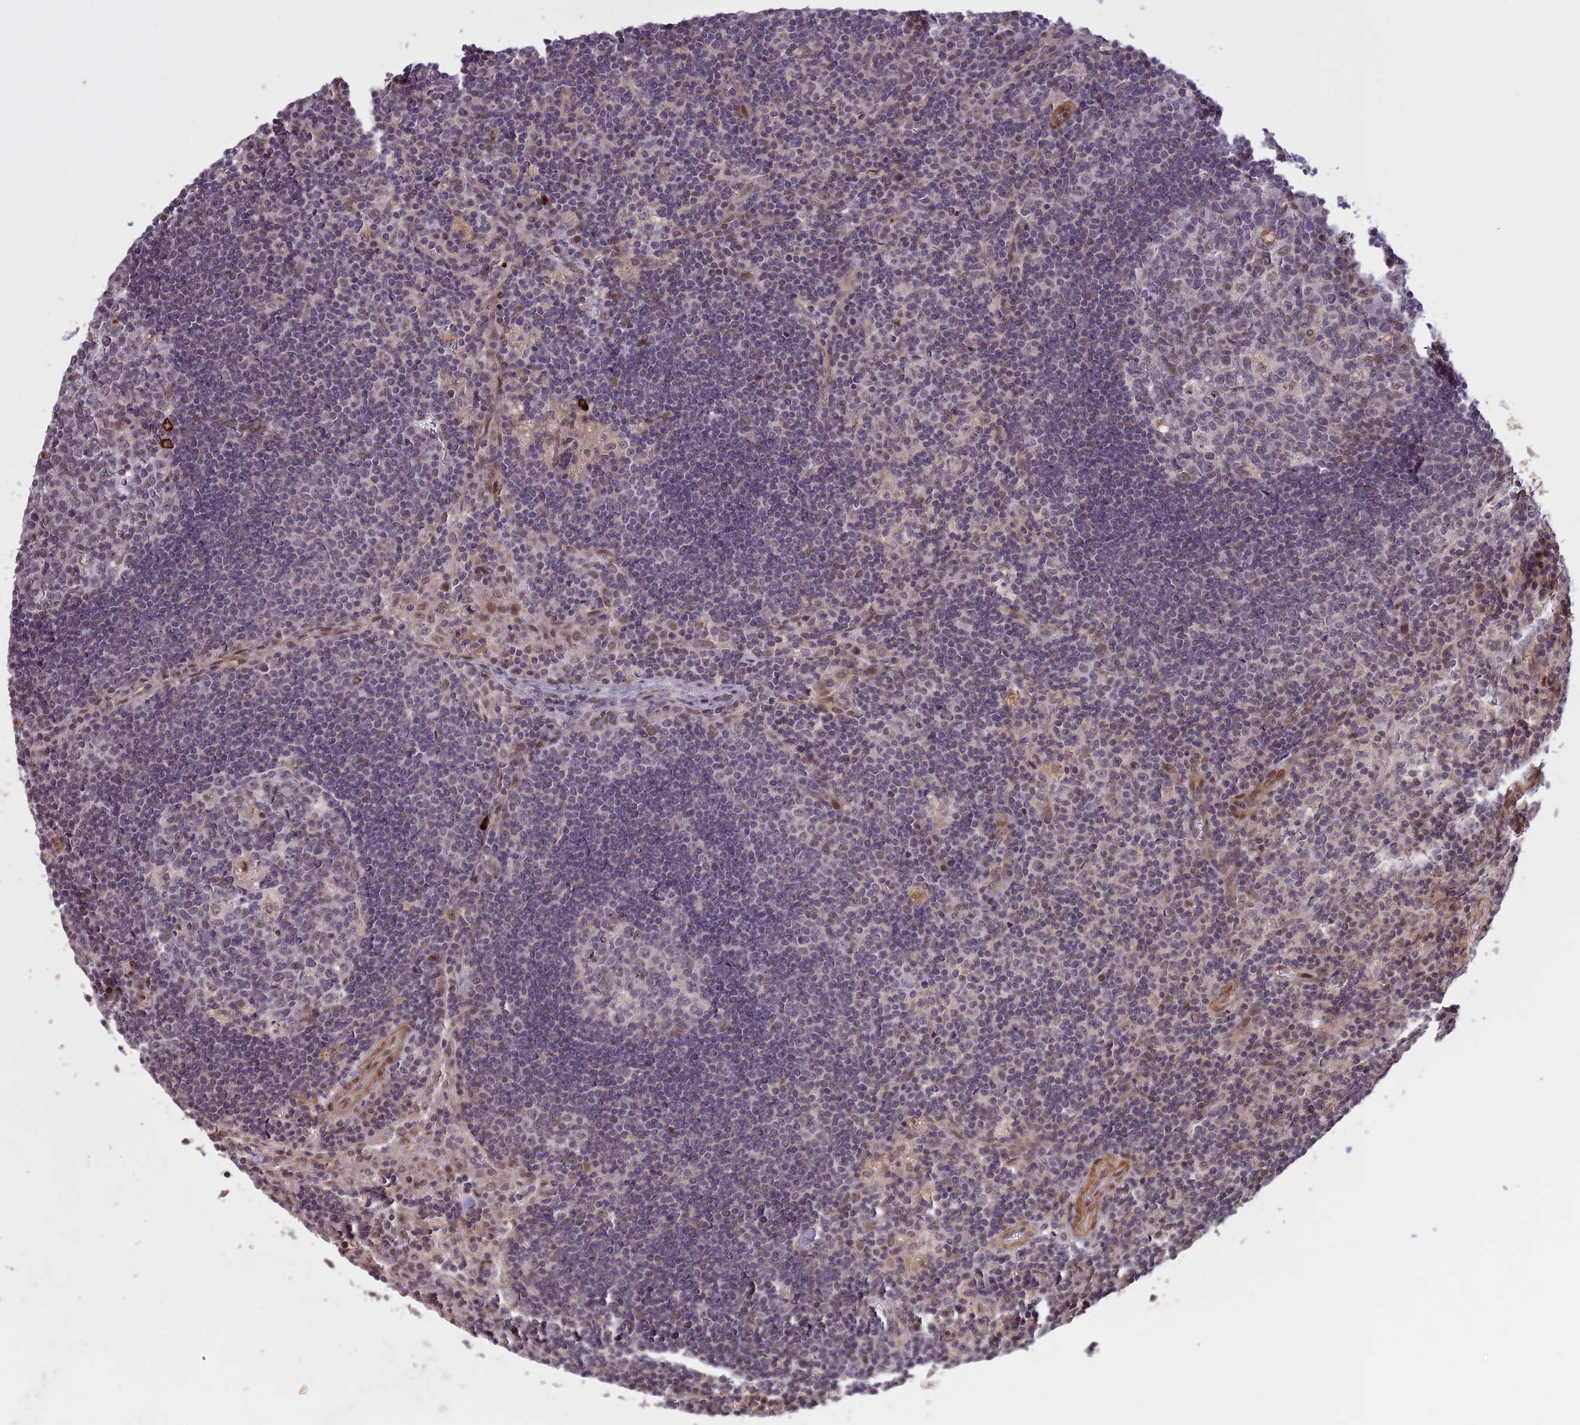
{"staining": {"intensity": "negative", "quantity": "none", "location": "none"}, "tissue": "lymph node", "cell_type": "Germinal center cells", "image_type": "normal", "snomed": [{"axis": "morphology", "description": "Normal tissue, NOS"}, {"axis": "topography", "description": "Lymph node"}], "caption": "Immunohistochemistry (IHC) photomicrograph of benign lymph node: human lymph node stained with DAB (3,3'-diaminobenzidine) shows no significant protein staining in germinal center cells.", "gene": "PRELID2", "patient": {"sex": "male", "age": 58}}